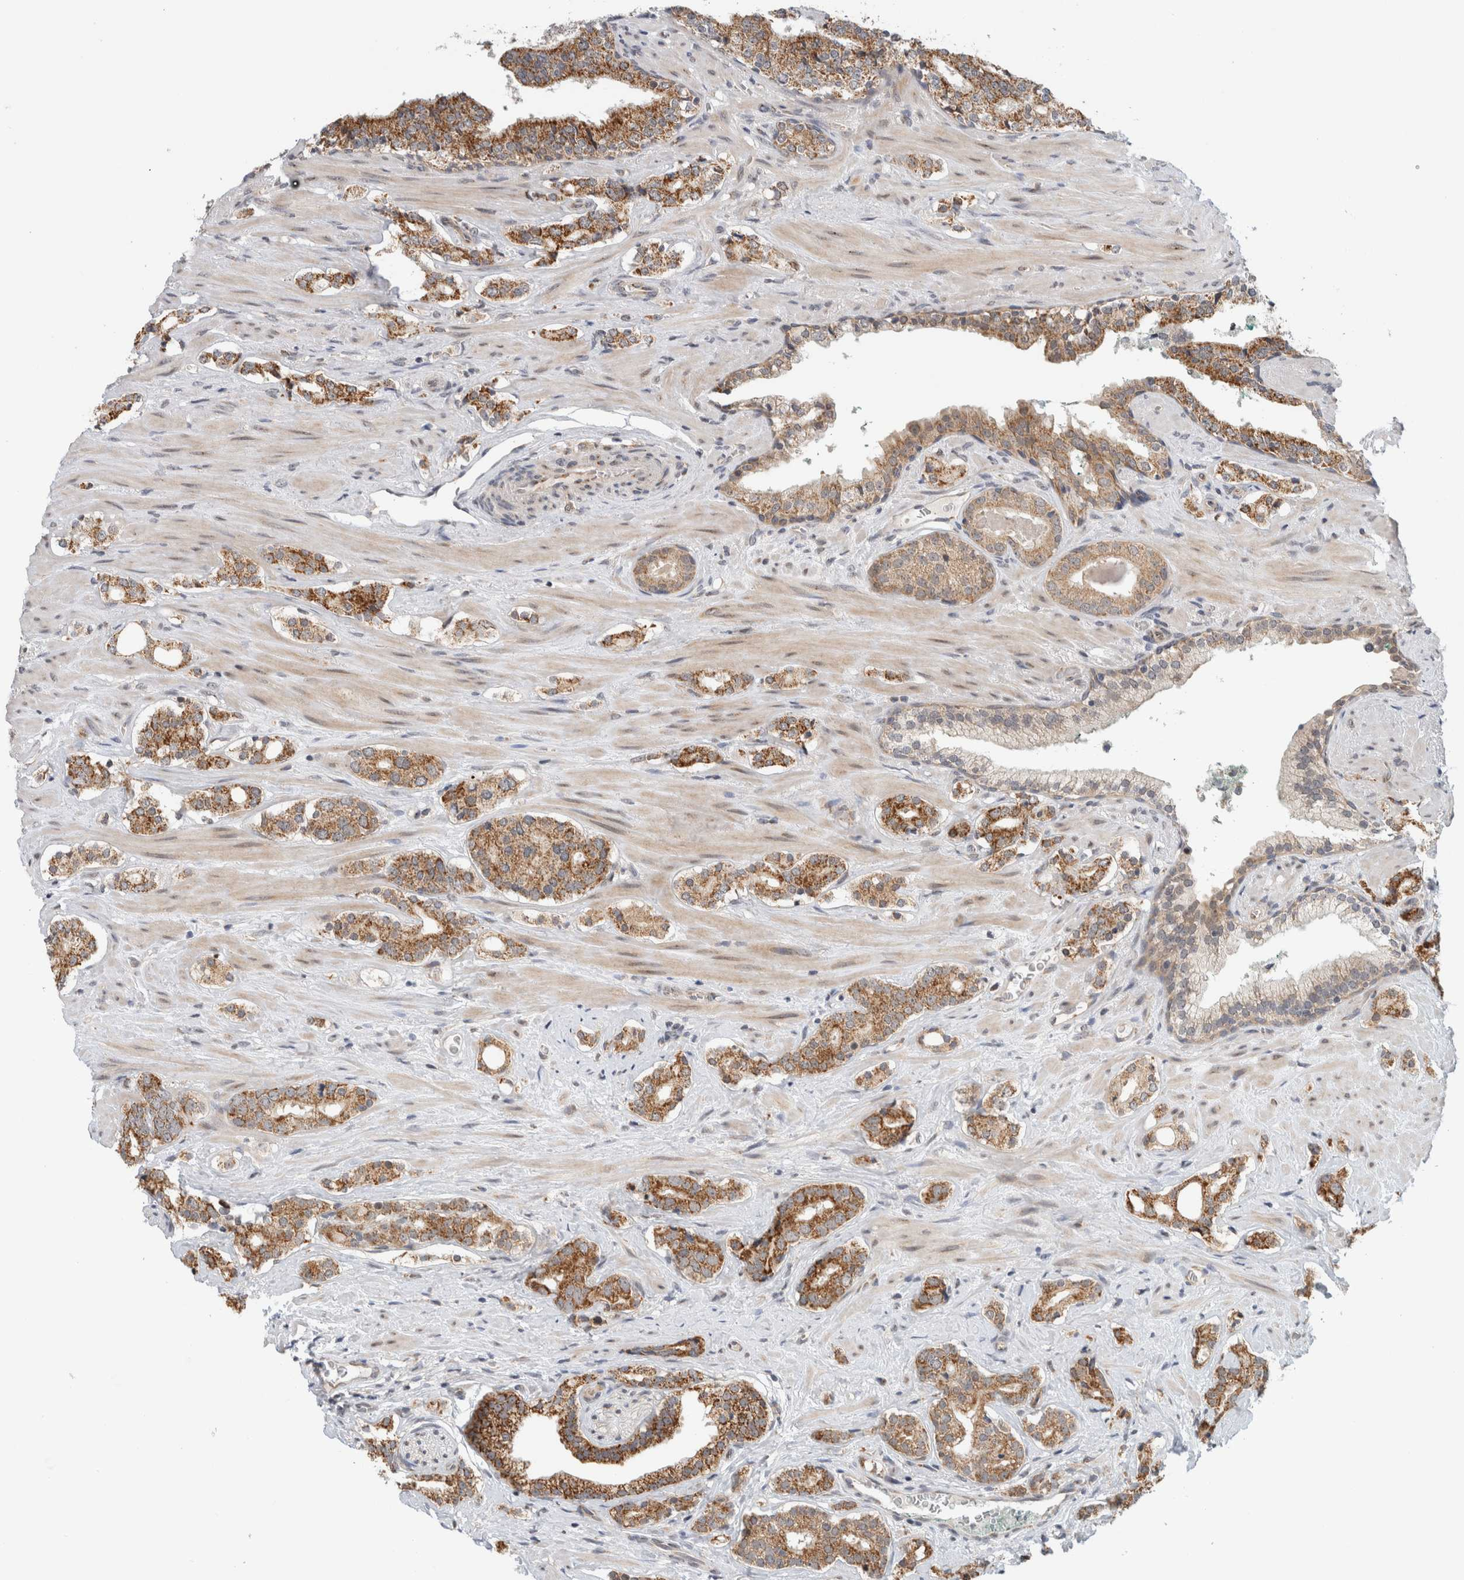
{"staining": {"intensity": "moderate", "quantity": ">75%", "location": "cytoplasmic/membranous"}, "tissue": "prostate cancer", "cell_type": "Tumor cells", "image_type": "cancer", "snomed": [{"axis": "morphology", "description": "Adenocarcinoma, High grade"}, {"axis": "topography", "description": "Prostate"}], "caption": "This histopathology image exhibits immunohistochemistry (IHC) staining of human prostate cancer (high-grade adenocarcinoma), with medium moderate cytoplasmic/membranous staining in about >75% of tumor cells.", "gene": "CMC2", "patient": {"sex": "male", "age": 71}}